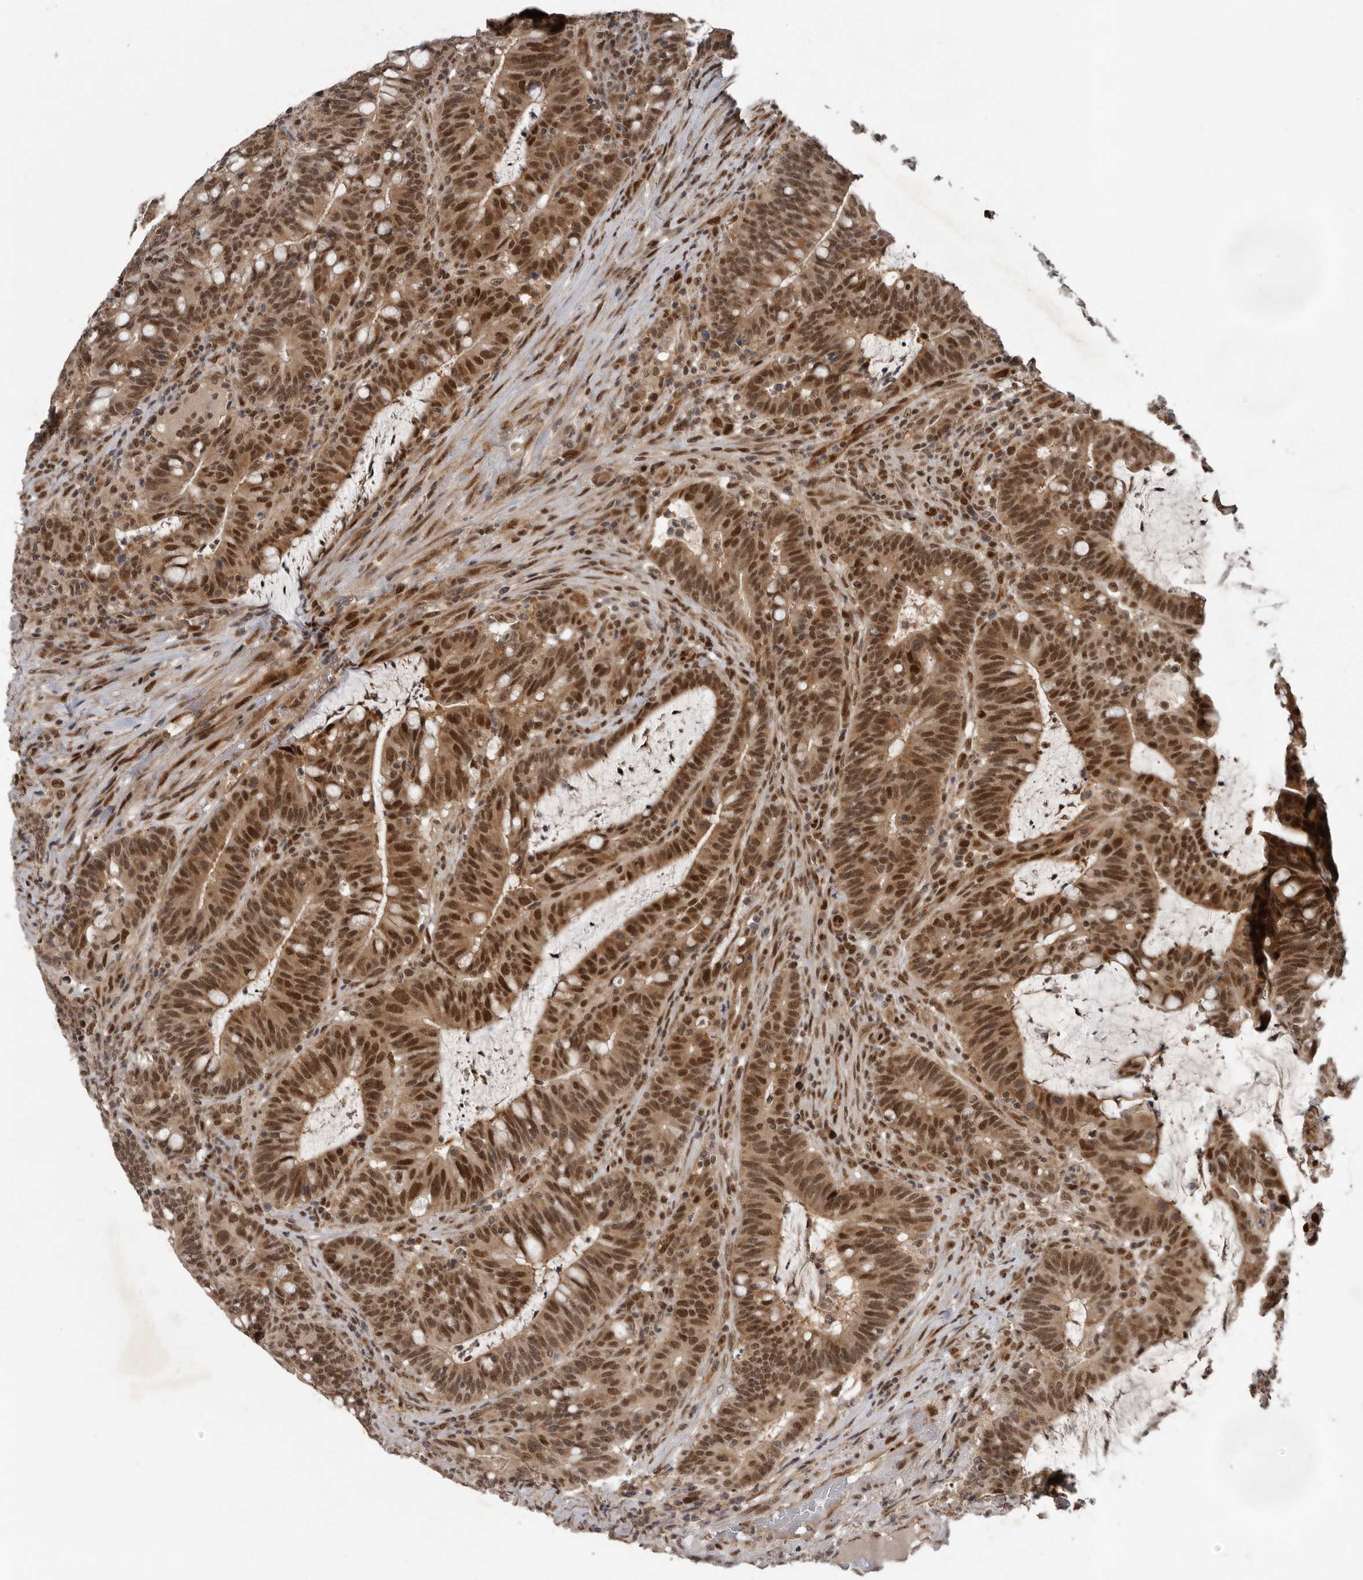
{"staining": {"intensity": "moderate", "quantity": ">75%", "location": "cytoplasmic/membranous,nuclear"}, "tissue": "colorectal cancer", "cell_type": "Tumor cells", "image_type": "cancer", "snomed": [{"axis": "morphology", "description": "Adenocarcinoma, NOS"}, {"axis": "topography", "description": "Colon"}], "caption": "Immunohistochemistry (IHC) image of colorectal cancer stained for a protein (brown), which exhibits medium levels of moderate cytoplasmic/membranous and nuclear positivity in approximately >75% of tumor cells.", "gene": "CDC27", "patient": {"sex": "female", "age": 66}}